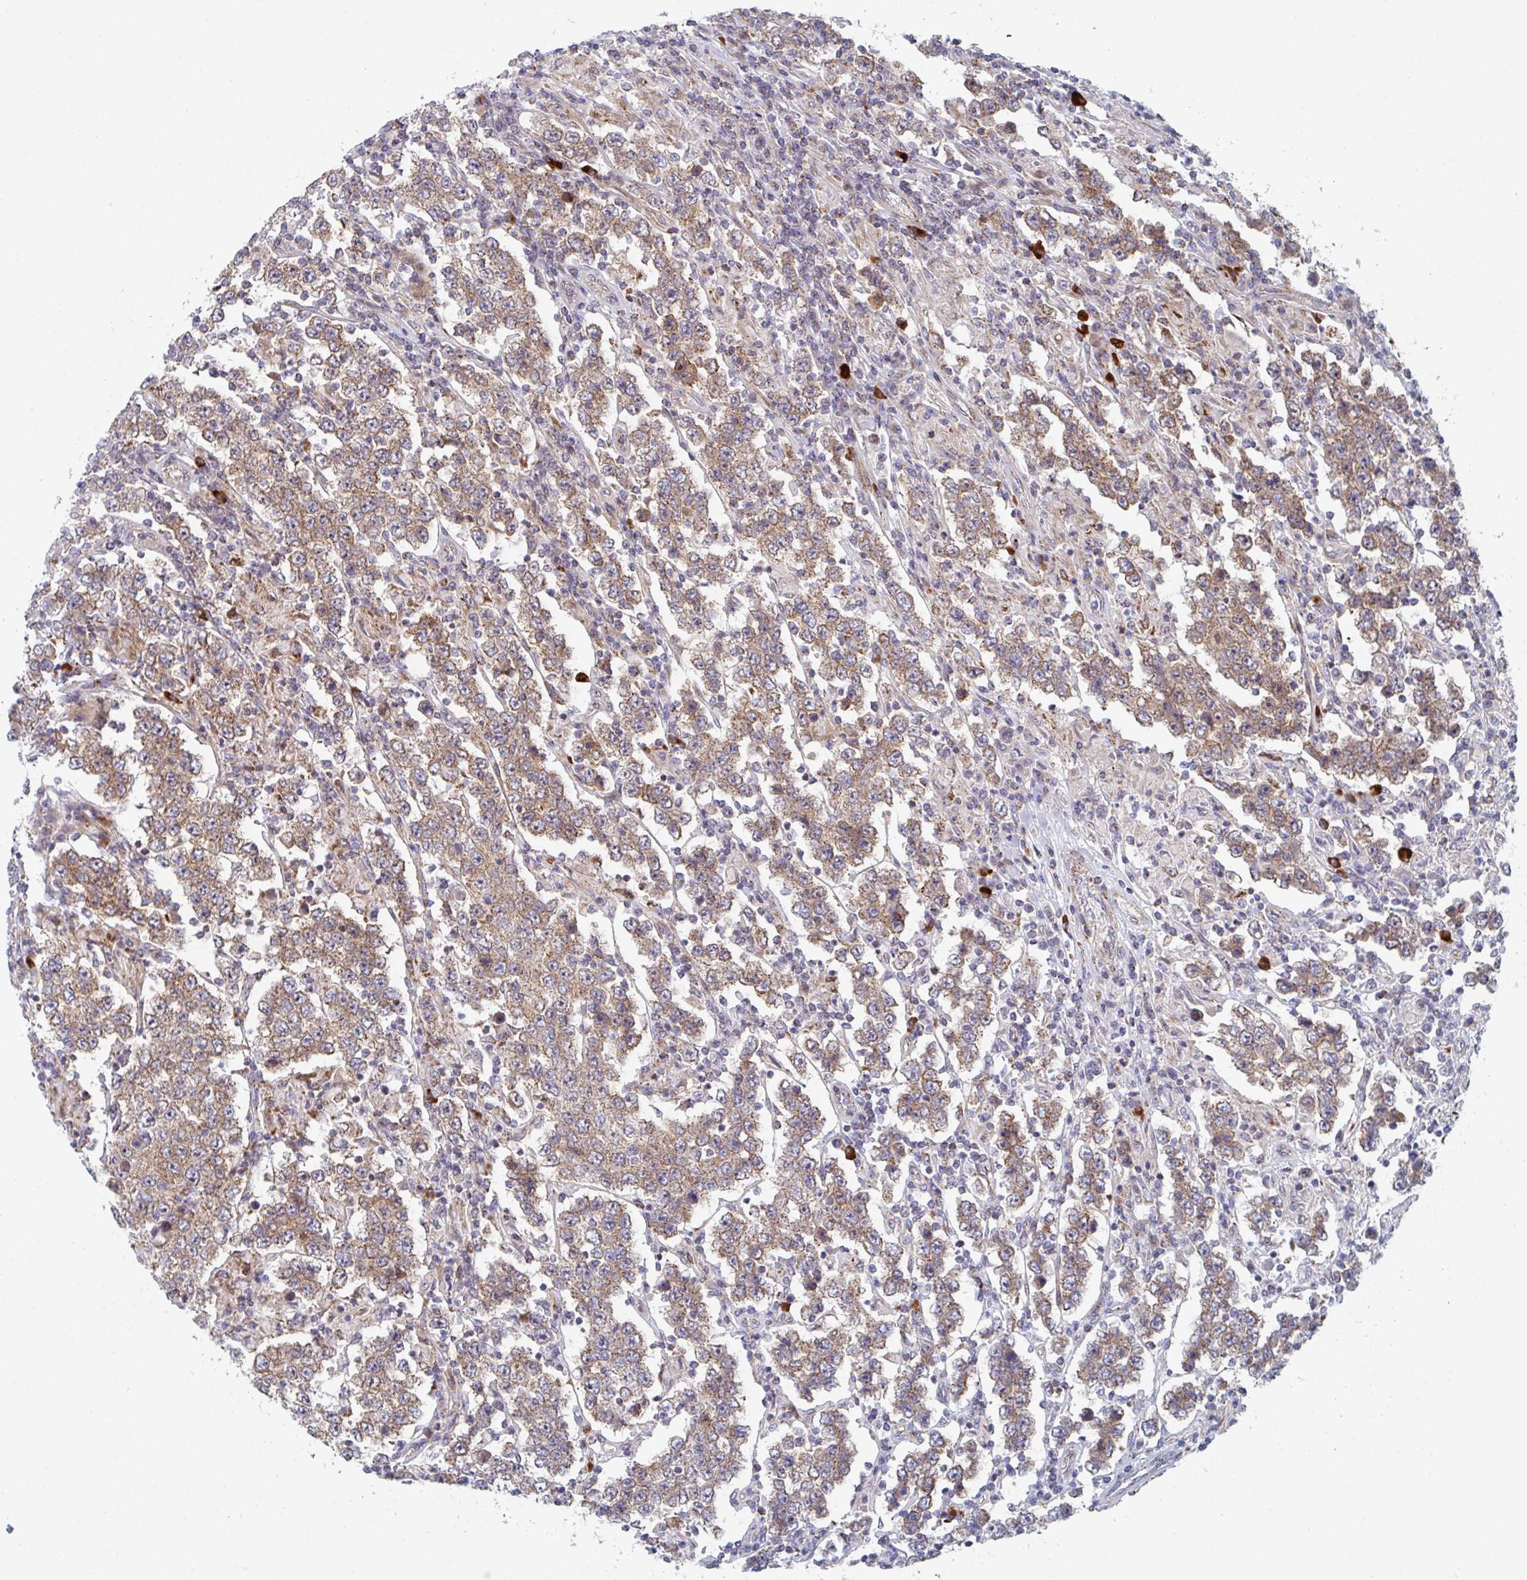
{"staining": {"intensity": "moderate", "quantity": ">75%", "location": "cytoplasmic/membranous"}, "tissue": "testis cancer", "cell_type": "Tumor cells", "image_type": "cancer", "snomed": [{"axis": "morphology", "description": "Normal tissue, NOS"}, {"axis": "morphology", "description": "Urothelial carcinoma, High grade"}, {"axis": "morphology", "description": "Seminoma, NOS"}, {"axis": "morphology", "description": "Carcinoma, Embryonal, NOS"}, {"axis": "topography", "description": "Urinary bladder"}, {"axis": "topography", "description": "Testis"}], "caption": "Seminoma (testis) stained for a protein reveals moderate cytoplasmic/membranous positivity in tumor cells.", "gene": "ZNF644", "patient": {"sex": "male", "age": 41}}